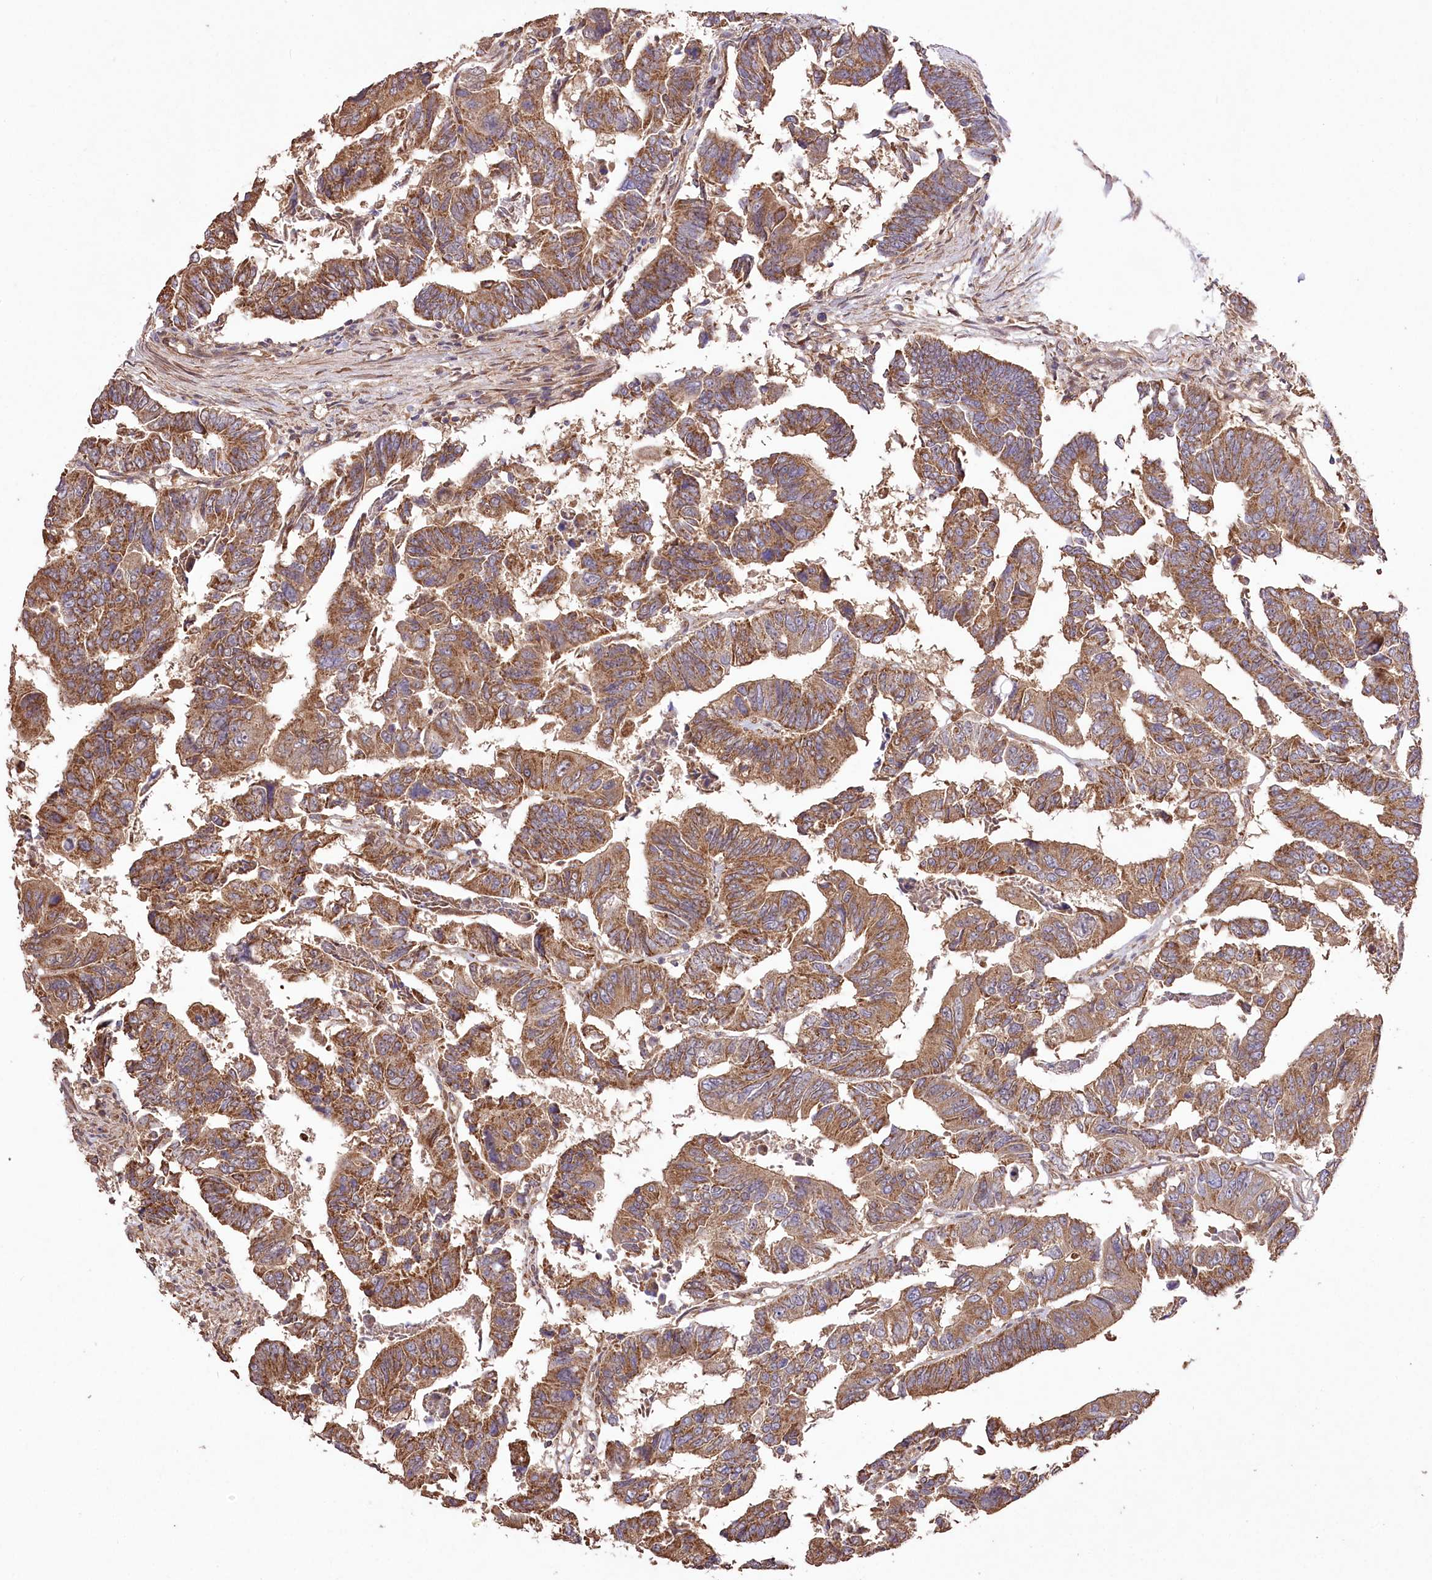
{"staining": {"intensity": "moderate", "quantity": ">75%", "location": "cytoplasmic/membranous"}, "tissue": "colorectal cancer", "cell_type": "Tumor cells", "image_type": "cancer", "snomed": [{"axis": "morphology", "description": "Adenocarcinoma, NOS"}, {"axis": "topography", "description": "Rectum"}], "caption": "IHC (DAB) staining of human colorectal cancer (adenocarcinoma) exhibits moderate cytoplasmic/membranous protein expression in about >75% of tumor cells.", "gene": "PRSS53", "patient": {"sex": "female", "age": 65}}